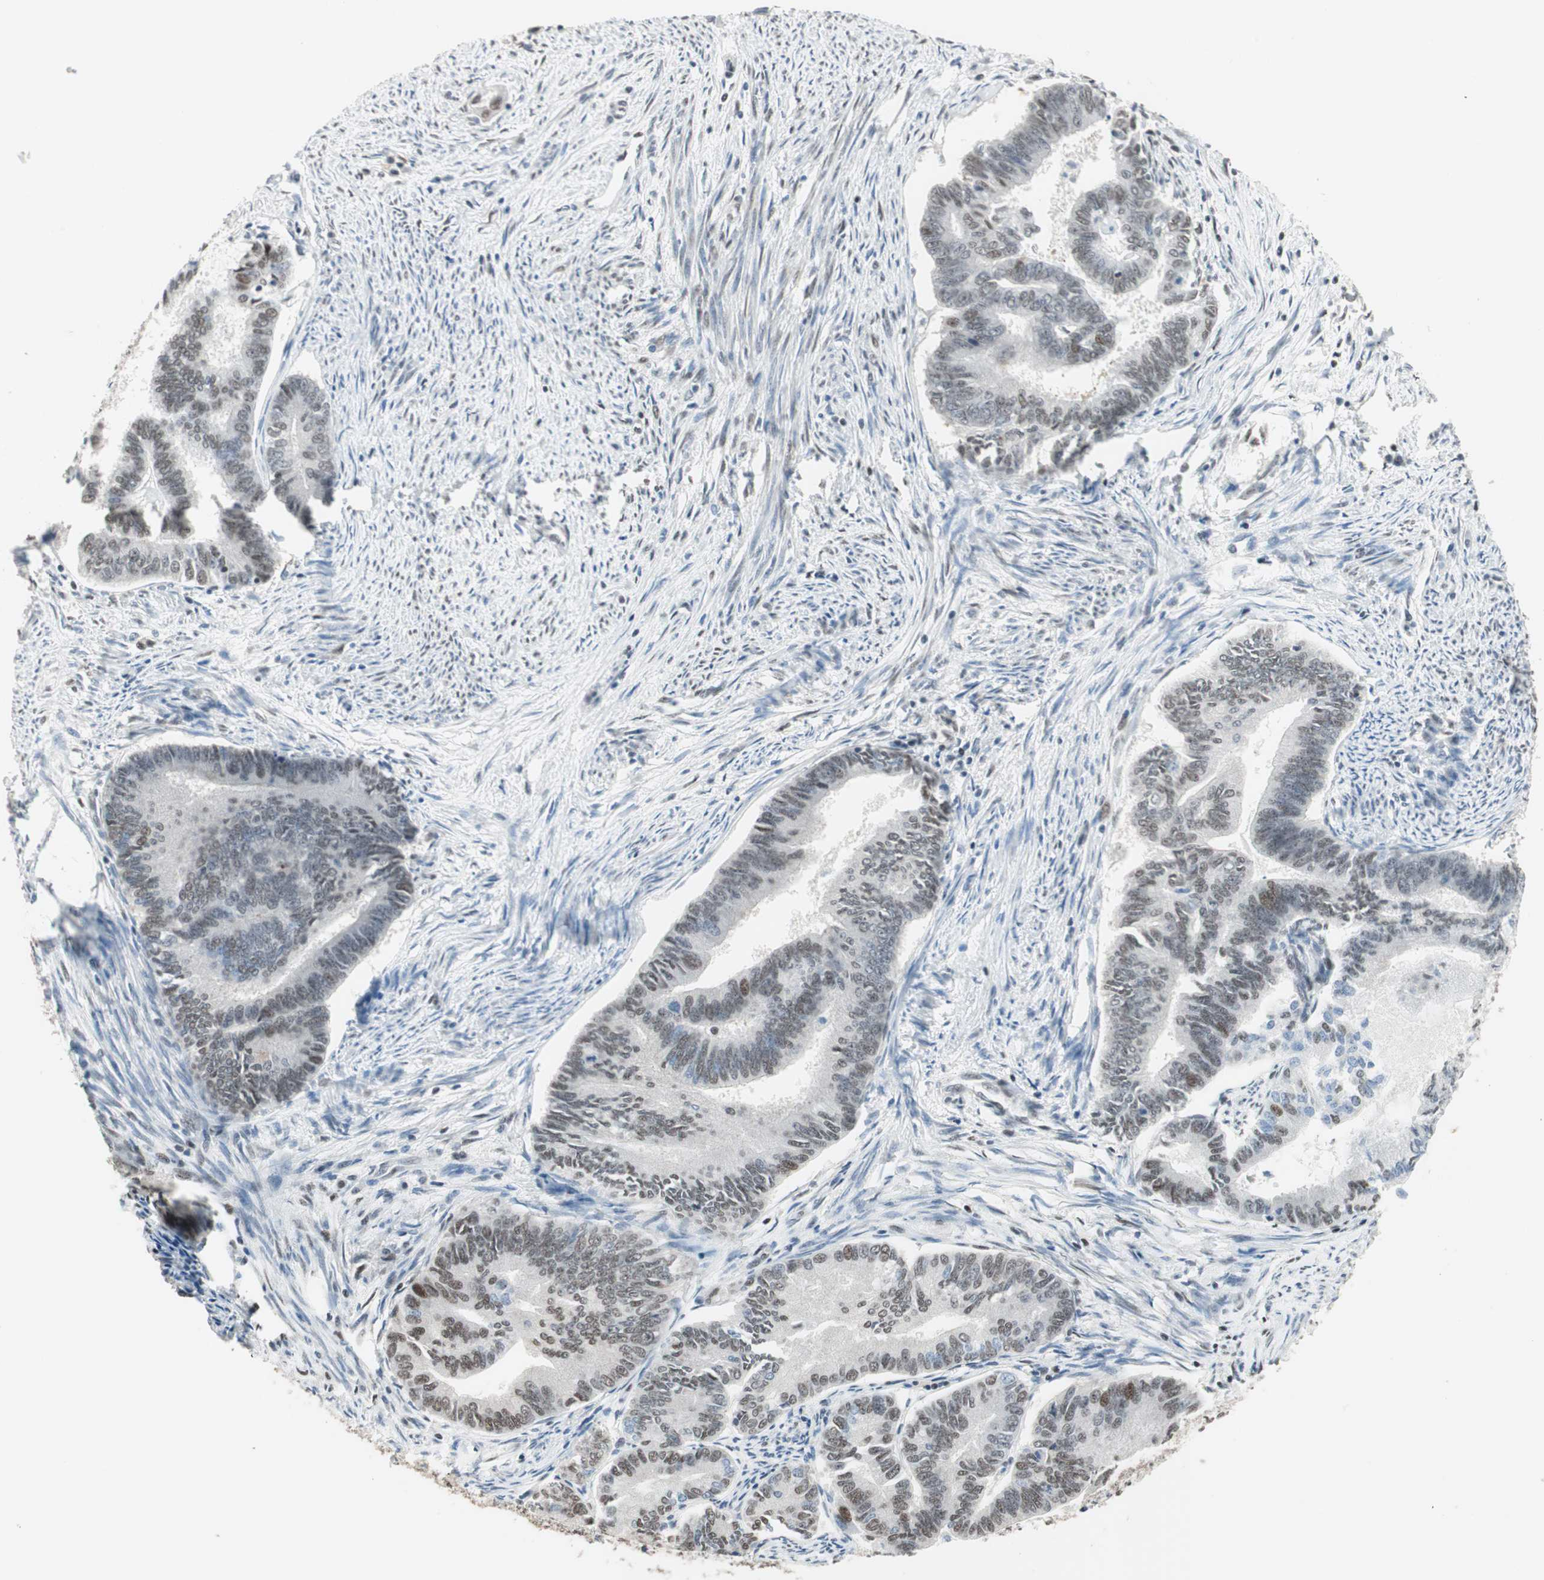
{"staining": {"intensity": "moderate", "quantity": "<25%", "location": "nuclear"}, "tissue": "endometrial cancer", "cell_type": "Tumor cells", "image_type": "cancer", "snomed": [{"axis": "morphology", "description": "Adenocarcinoma, NOS"}, {"axis": "topography", "description": "Endometrium"}], "caption": "Immunohistochemical staining of endometrial adenocarcinoma demonstrates moderate nuclear protein positivity in approximately <25% of tumor cells. (DAB = brown stain, brightfield microscopy at high magnification).", "gene": "ZBTB17", "patient": {"sex": "female", "age": 86}}